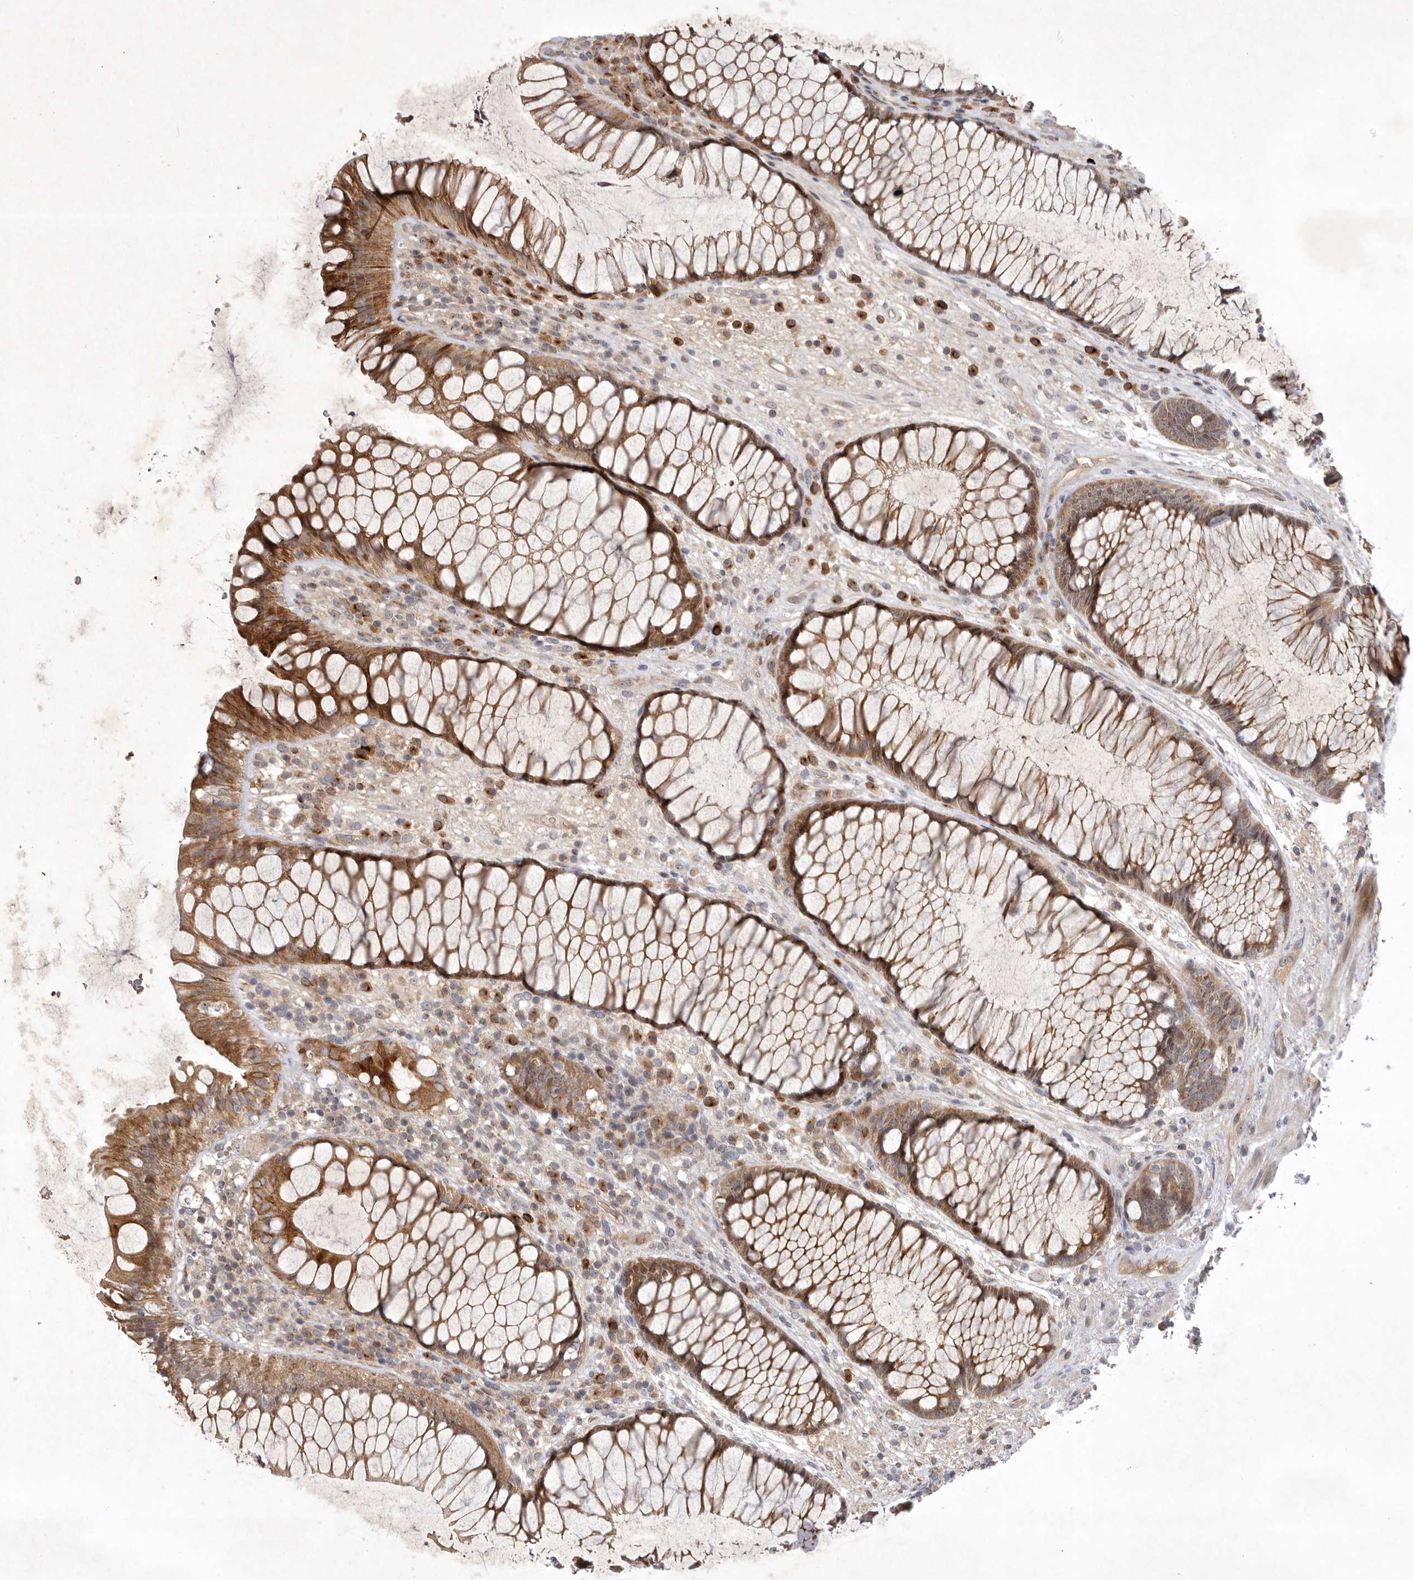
{"staining": {"intensity": "moderate", "quantity": ">75%", "location": "cytoplasmic/membranous"}, "tissue": "rectum", "cell_type": "Glandular cells", "image_type": "normal", "snomed": [{"axis": "morphology", "description": "Normal tissue, NOS"}, {"axis": "topography", "description": "Rectum"}], "caption": "IHC histopathology image of normal human rectum stained for a protein (brown), which reveals medium levels of moderate cytoplasmic/membranous positivity in approximately >75% of glandular cells.", "gene": "KIF2B", "patient": {"sex": "male", "age": 51}}